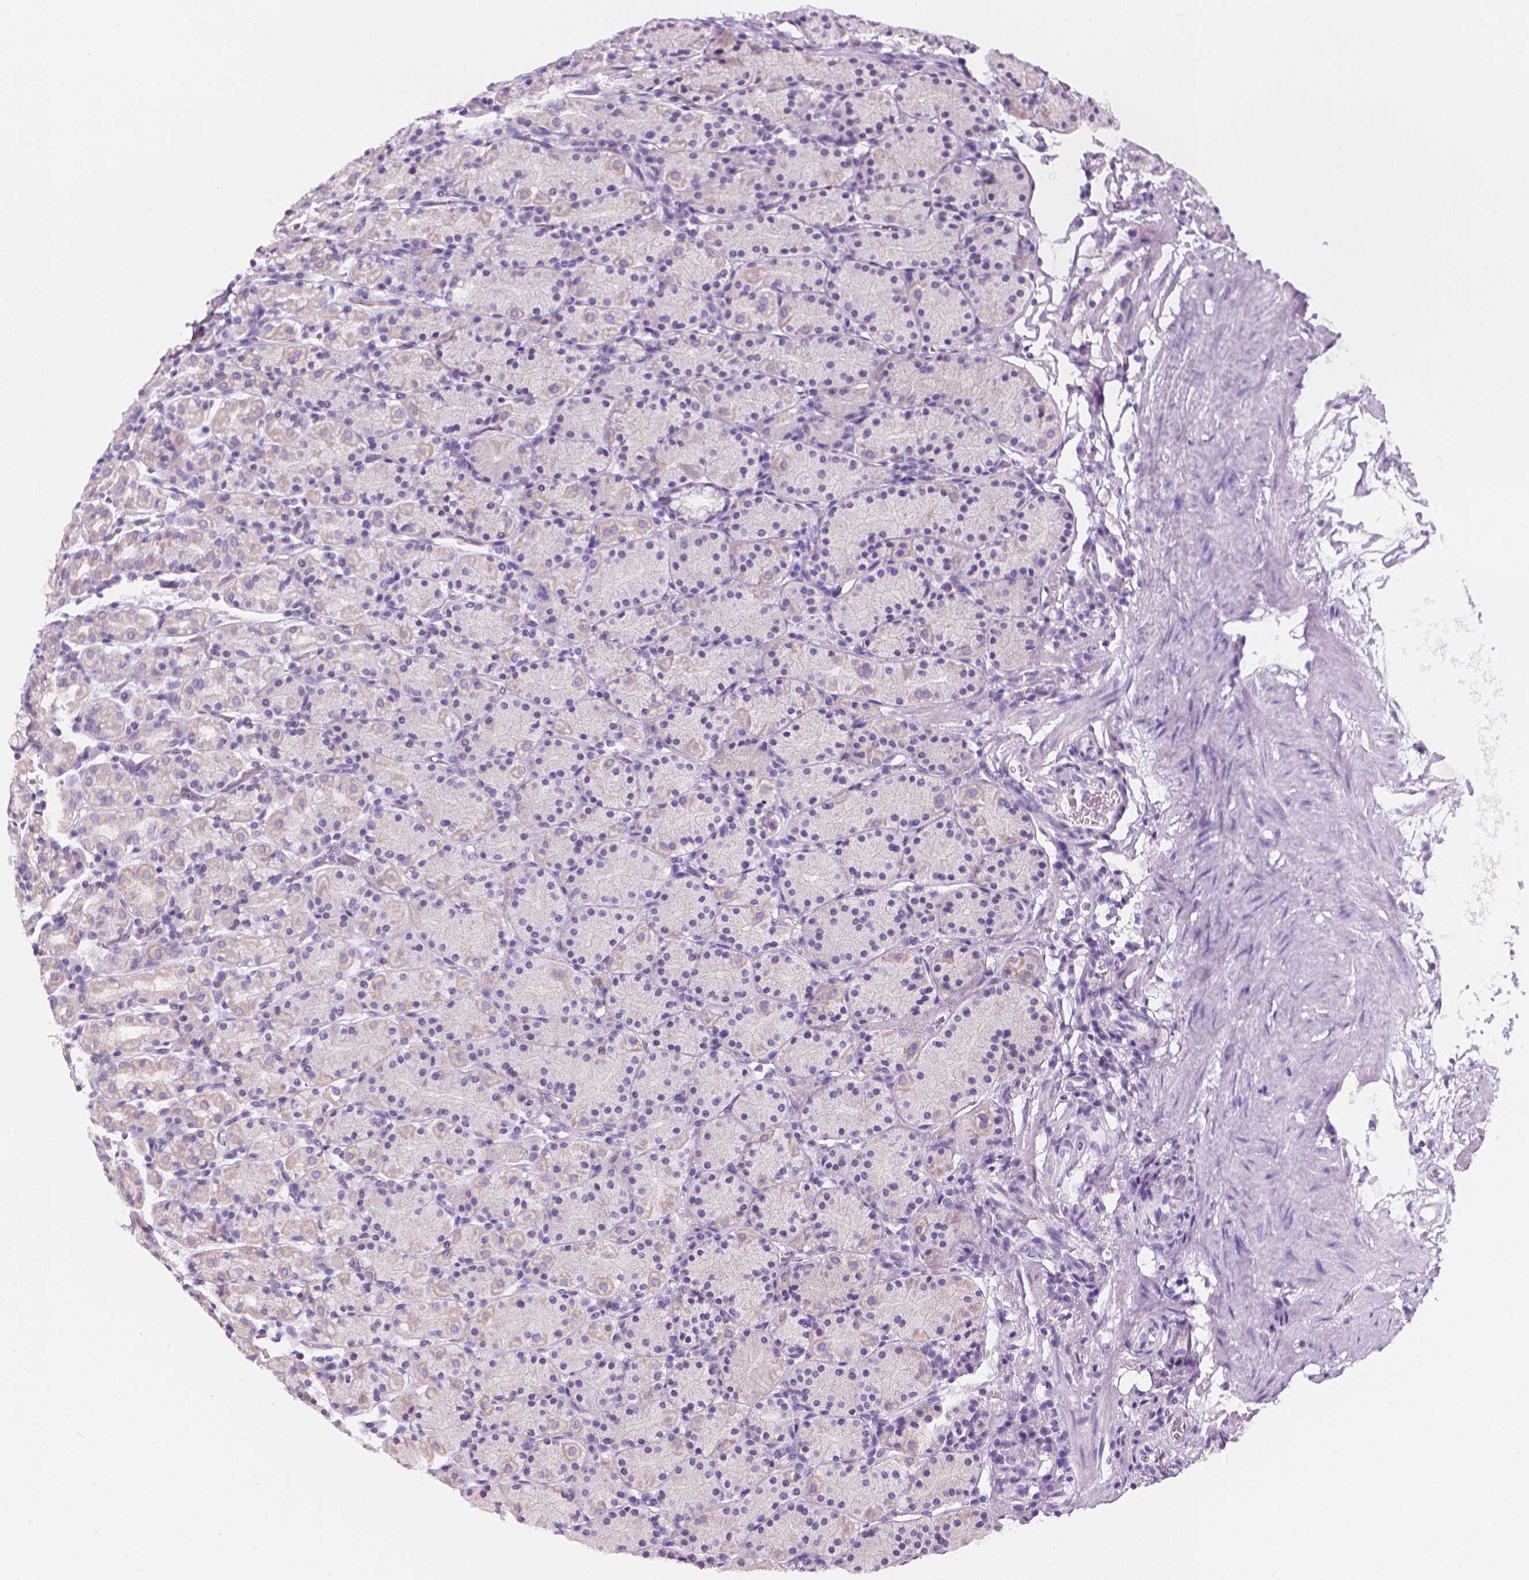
{"staining": {"intensity": "negative", "quantity": "none", "location": "none"}, "tissue": "stomach", "cell_type": "Glandular cells", "image_type": "normal", "snomed": [{"axis": "morphology", "description": "Normal tissue, NOS"}, {"axis": "topography", "description": "Stomach, upper"}, {"axis": "topography", "description": "Stomach"}], "caption": "Histopathology image shows no protein staining in glandular cells of unremarkable stomach.", "gene": "DCAF8L1", "patient": {"sex": "male", "age": 62}}